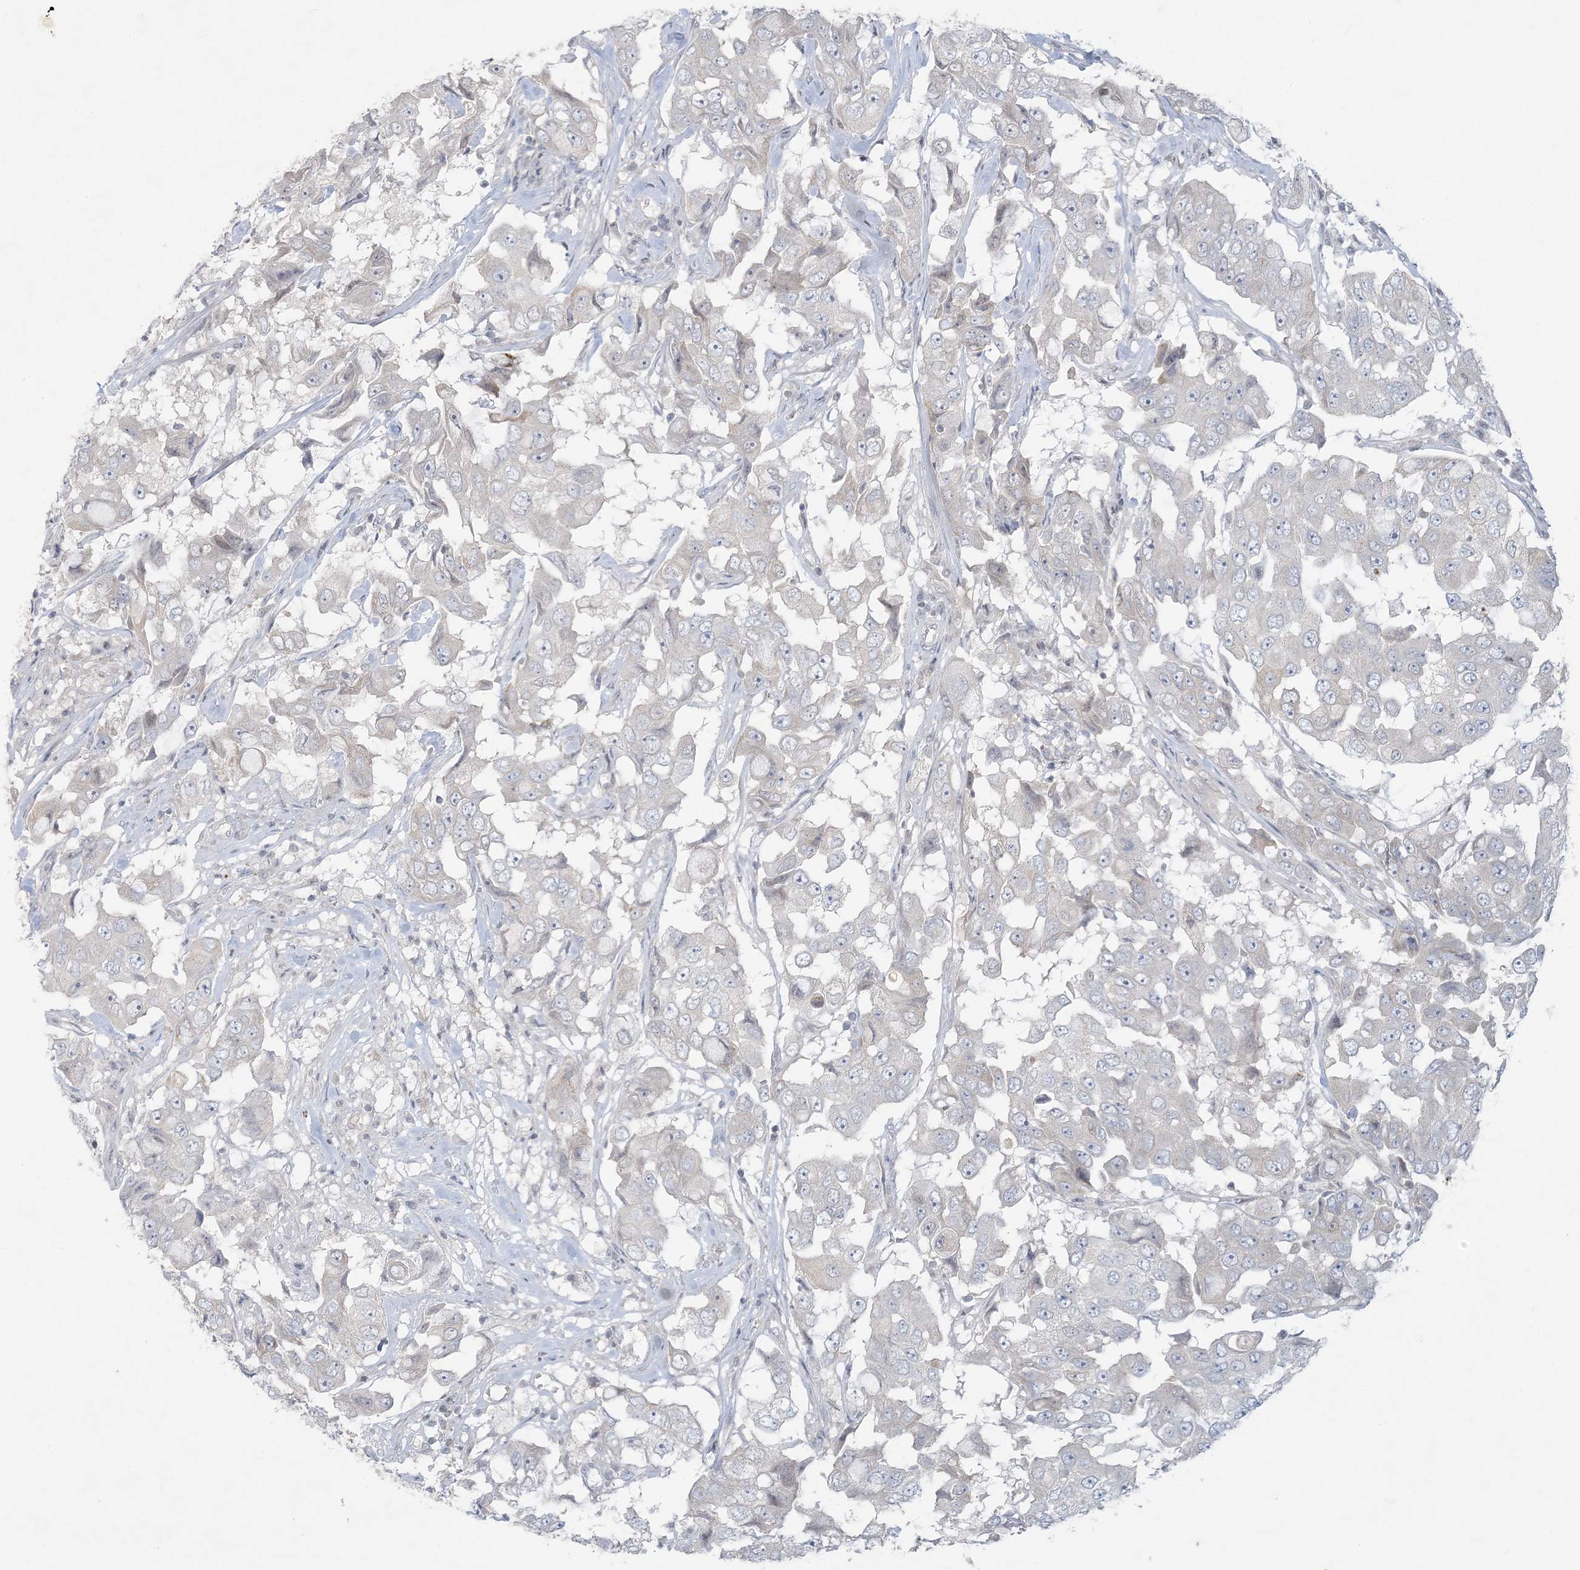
{"staining": {"intensity": "negative", "quantity": "none", "location": "none"}, "tissue": "breast cancer", "cell_type": "Tumor cells", "image_type": "cancer", "snomed": [{"axis": "morphology", "description": "Duct carcinoma"}, {"axis": "topography", "description": "Breast"}], "caption": "IHC photomicrograph of neoplastic tissue: human breast infiltrating ductal carcinoma stained with DAB (3,3'-diaminobenzidine) reveals no significant protein positivity in tumor cells.", "gene": "KIF3A", "patient": {"sex": "female", "age": 27}}